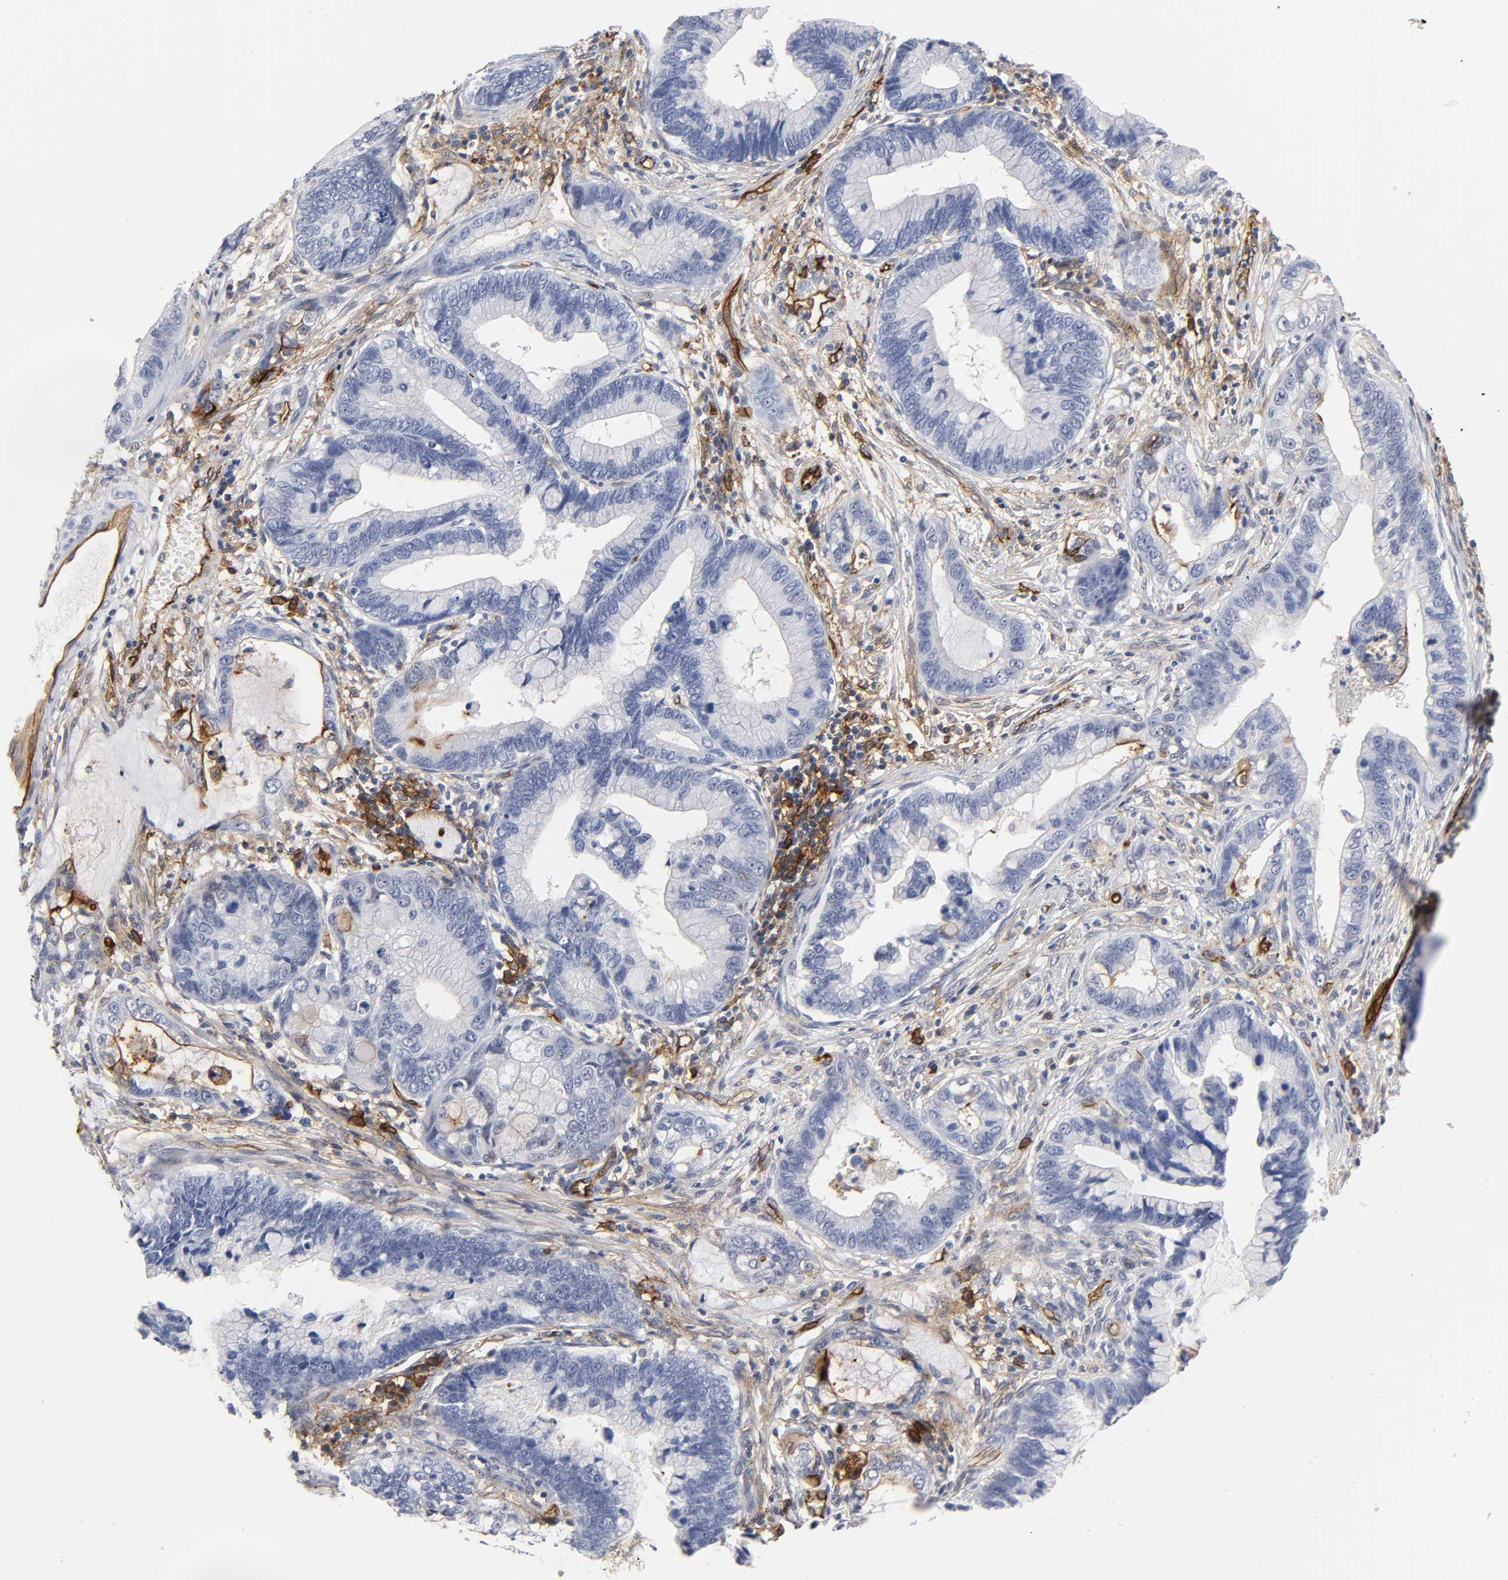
{"staining": {"intensity": "strong", "quantity": "<25%", "location": "cytoplasmic/membranous"}, "tissue": "cervical cancer", "cell_type": "Tumor cells", "image_type": "cancer", "snomed": [{"axis": "morphology", "description": "Adenocarcinoma, NOS"}, {"axis": "topography", "description": "Cervix"}], "caption": "This histopathology image reveals IHC staining of human adenocarcinoma (cervical), with medium strong cytoplasmic/membranous expression in approximately <25% of tumor cells.", "gene": "ICAM1", "patient": {"sex": "female", "age": 44}}